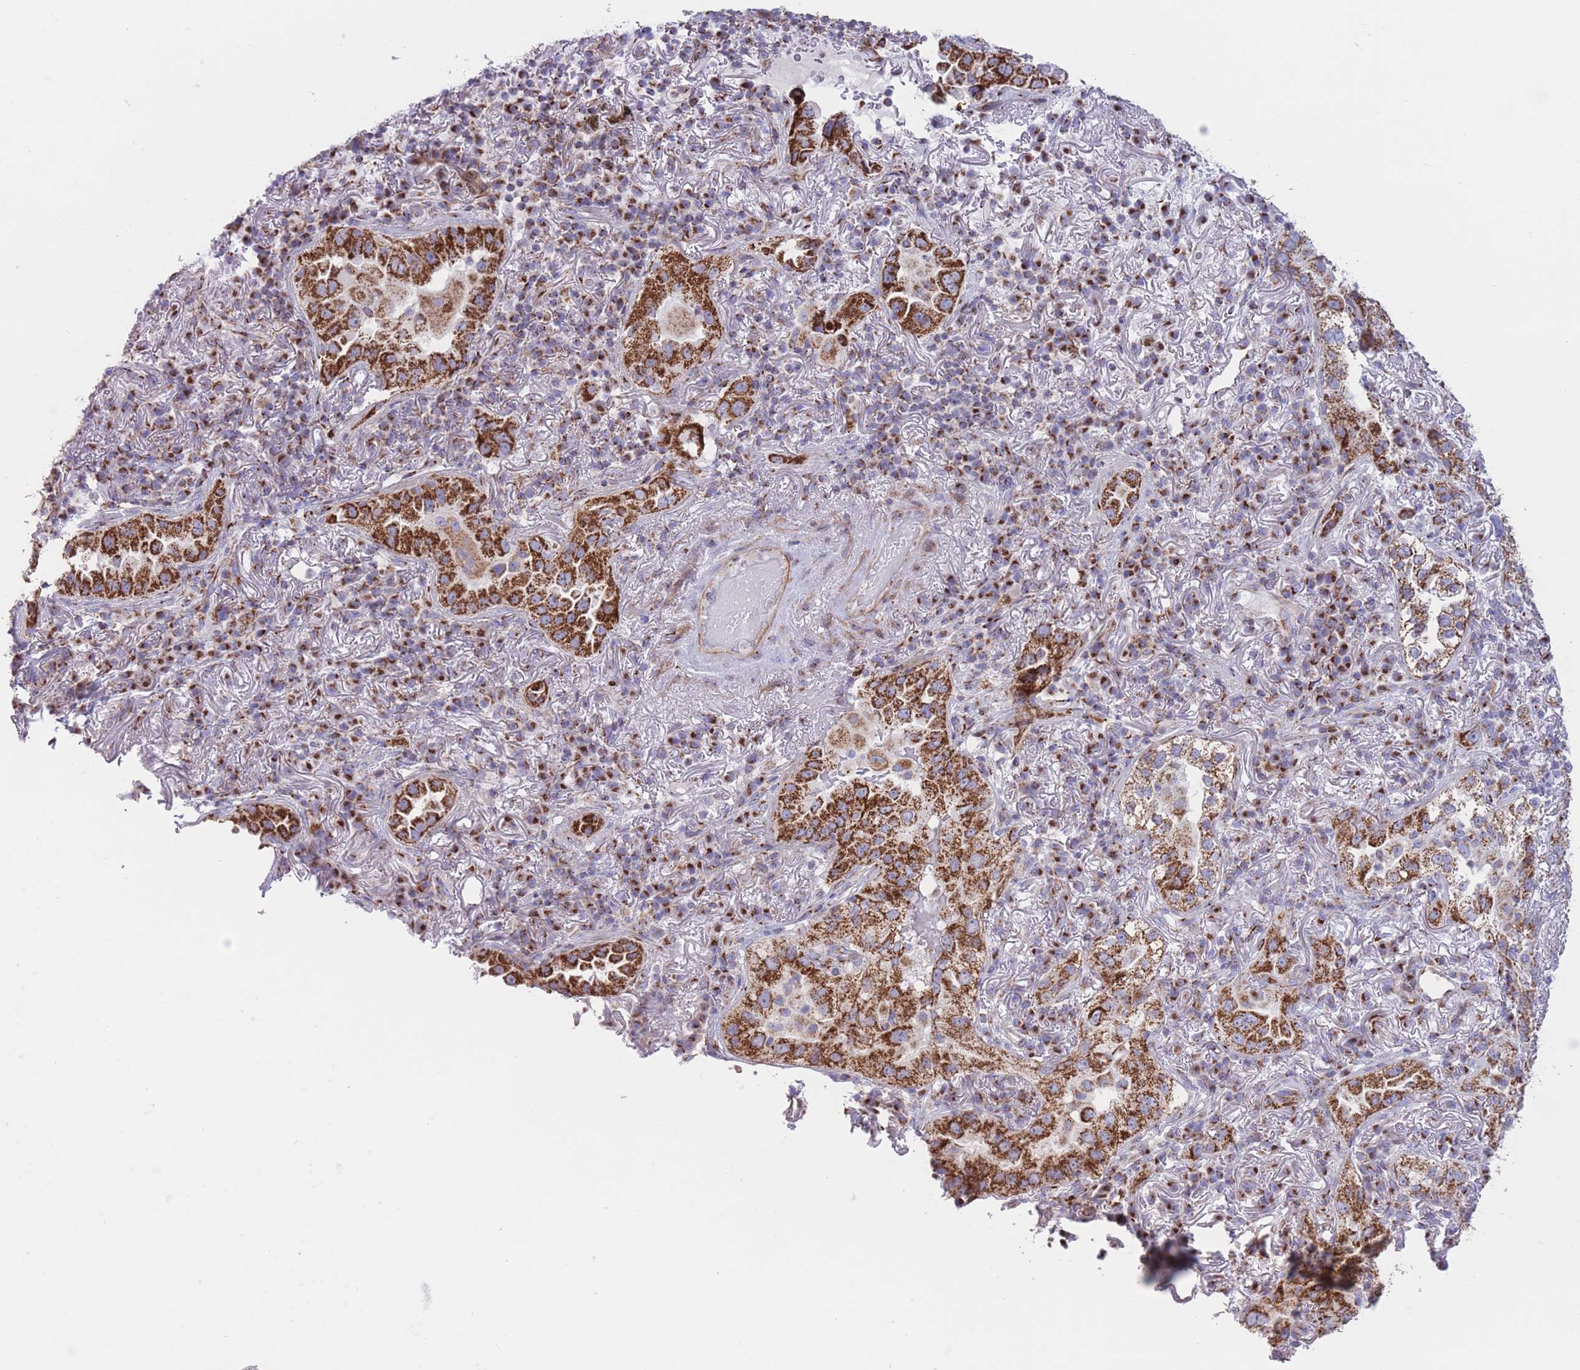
{"staining": {"intensity": "strong", "quantity": ">75%", "location": "cytoplasmic/membranous"}, "tissue": "lung cancer", "cell_type": "Tumor cells", "image_type": "cancer", "snomed": [{"axis": "morphology", "description": "Adenocarcinoma, NOS"}, {"axis": "topography", "description": "Lung"}], "caption": "Lung cancer (adenocarcinoma) stained with a protein marker shows strong staining in tumor cells.", "gene": "MPND", "patient": {"sex": "female", "age": 69}}